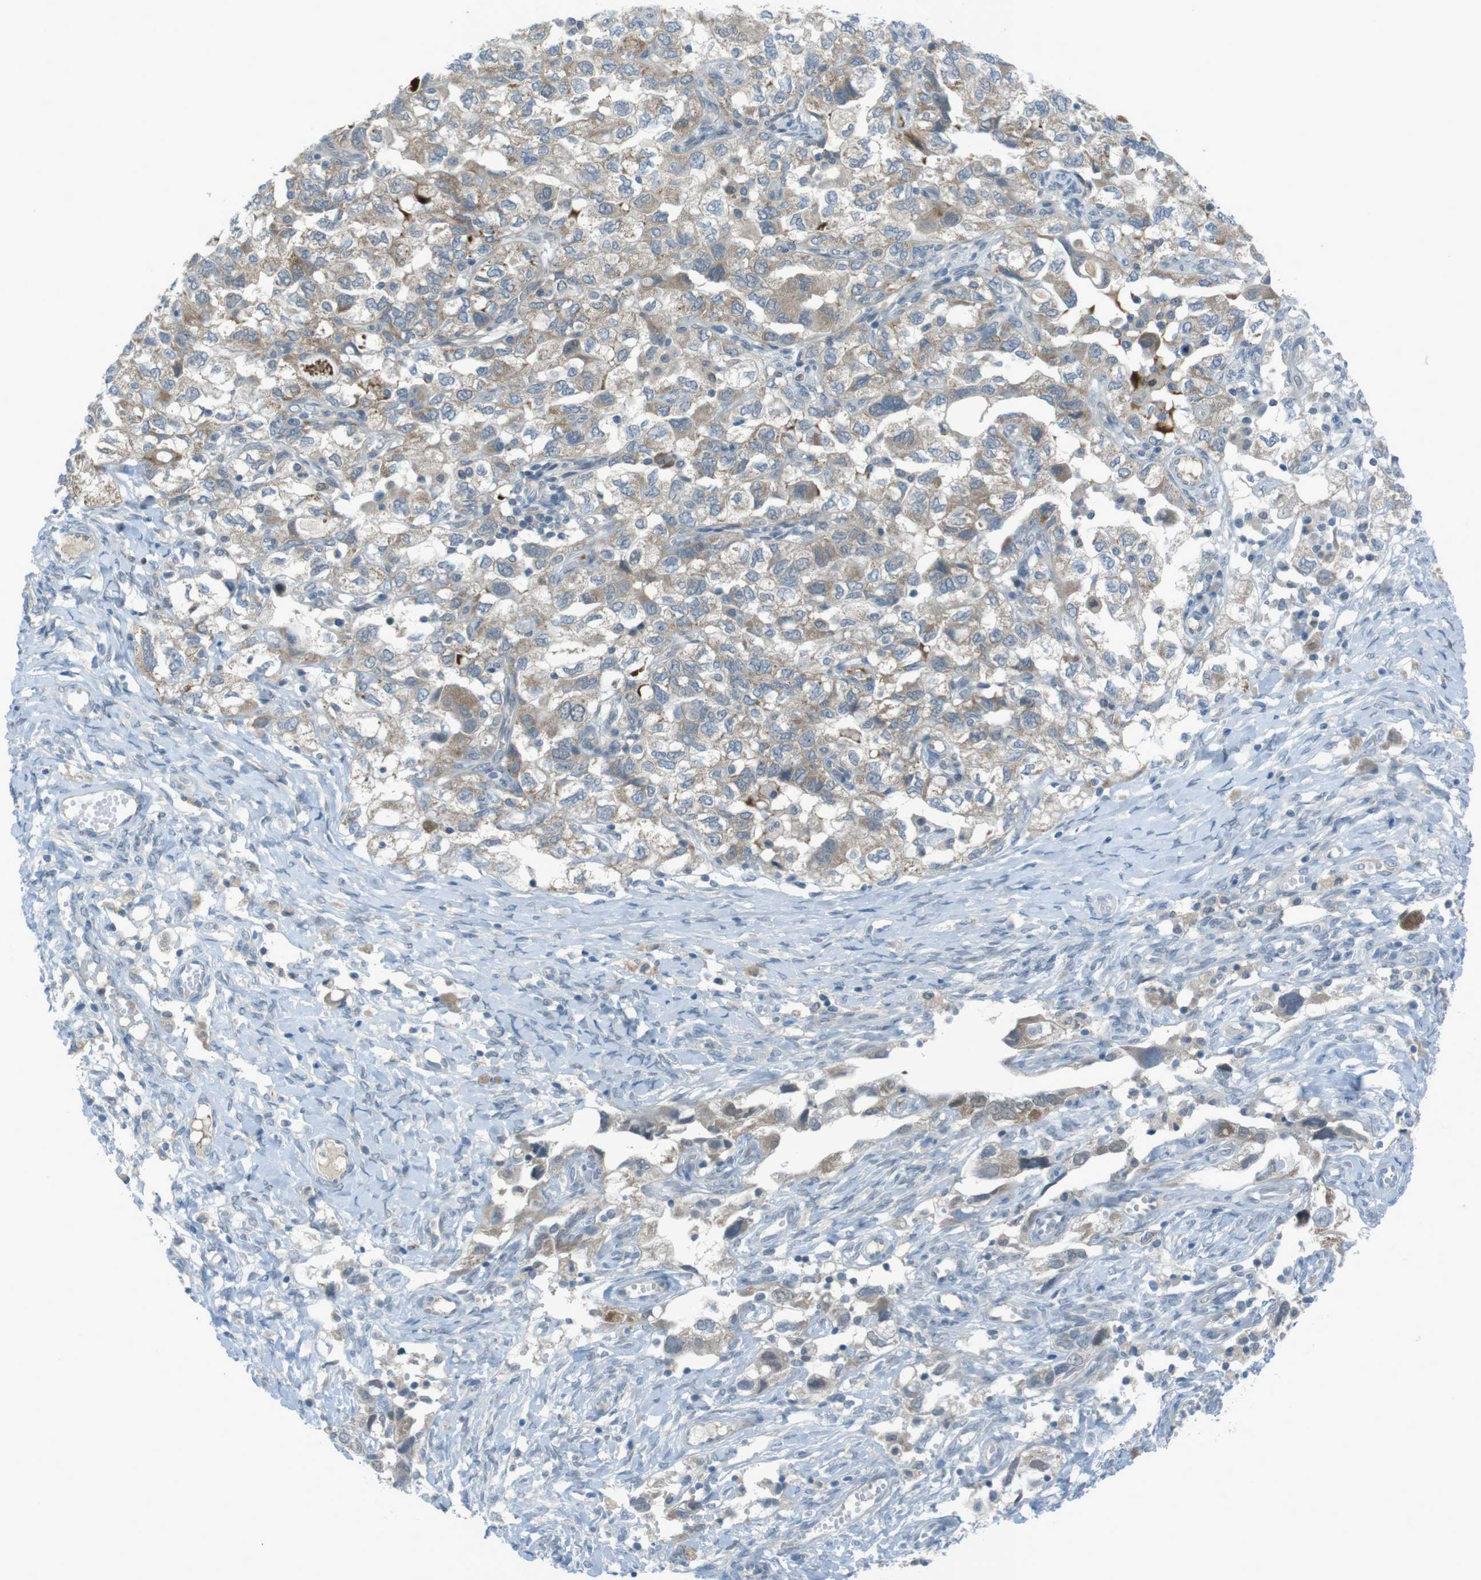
{"staining": {"intensity": "weak", "quantity": "<25%", "location": "cytoplasmic/membranous"}, "tissue": "ovarian cancer", "cell_type": "Tumor cells", "image_type": "cancer", "snomed": [{"axis": "morphology", "description": "Carcinoma, NOS"}, {"axis": "morphology", "description": "Cystadenocarcinoma, serous, NOS"}, {"axis": "topography", "description": "Ovary"}], "caption": "A photomicrograph of ovarian cancer (serous cystadenocarcinoma) stained for a protein displays no brown staining in tumor cells. Brightfield microscopy of immunohistochemistry stained with DAB (3,3'-diaminobenzidine) (brown) and hematoxylin (blue), captured at high magnification.", "gene": "ZDHHC20", "patient": {"sex": "female", "age": 69}}